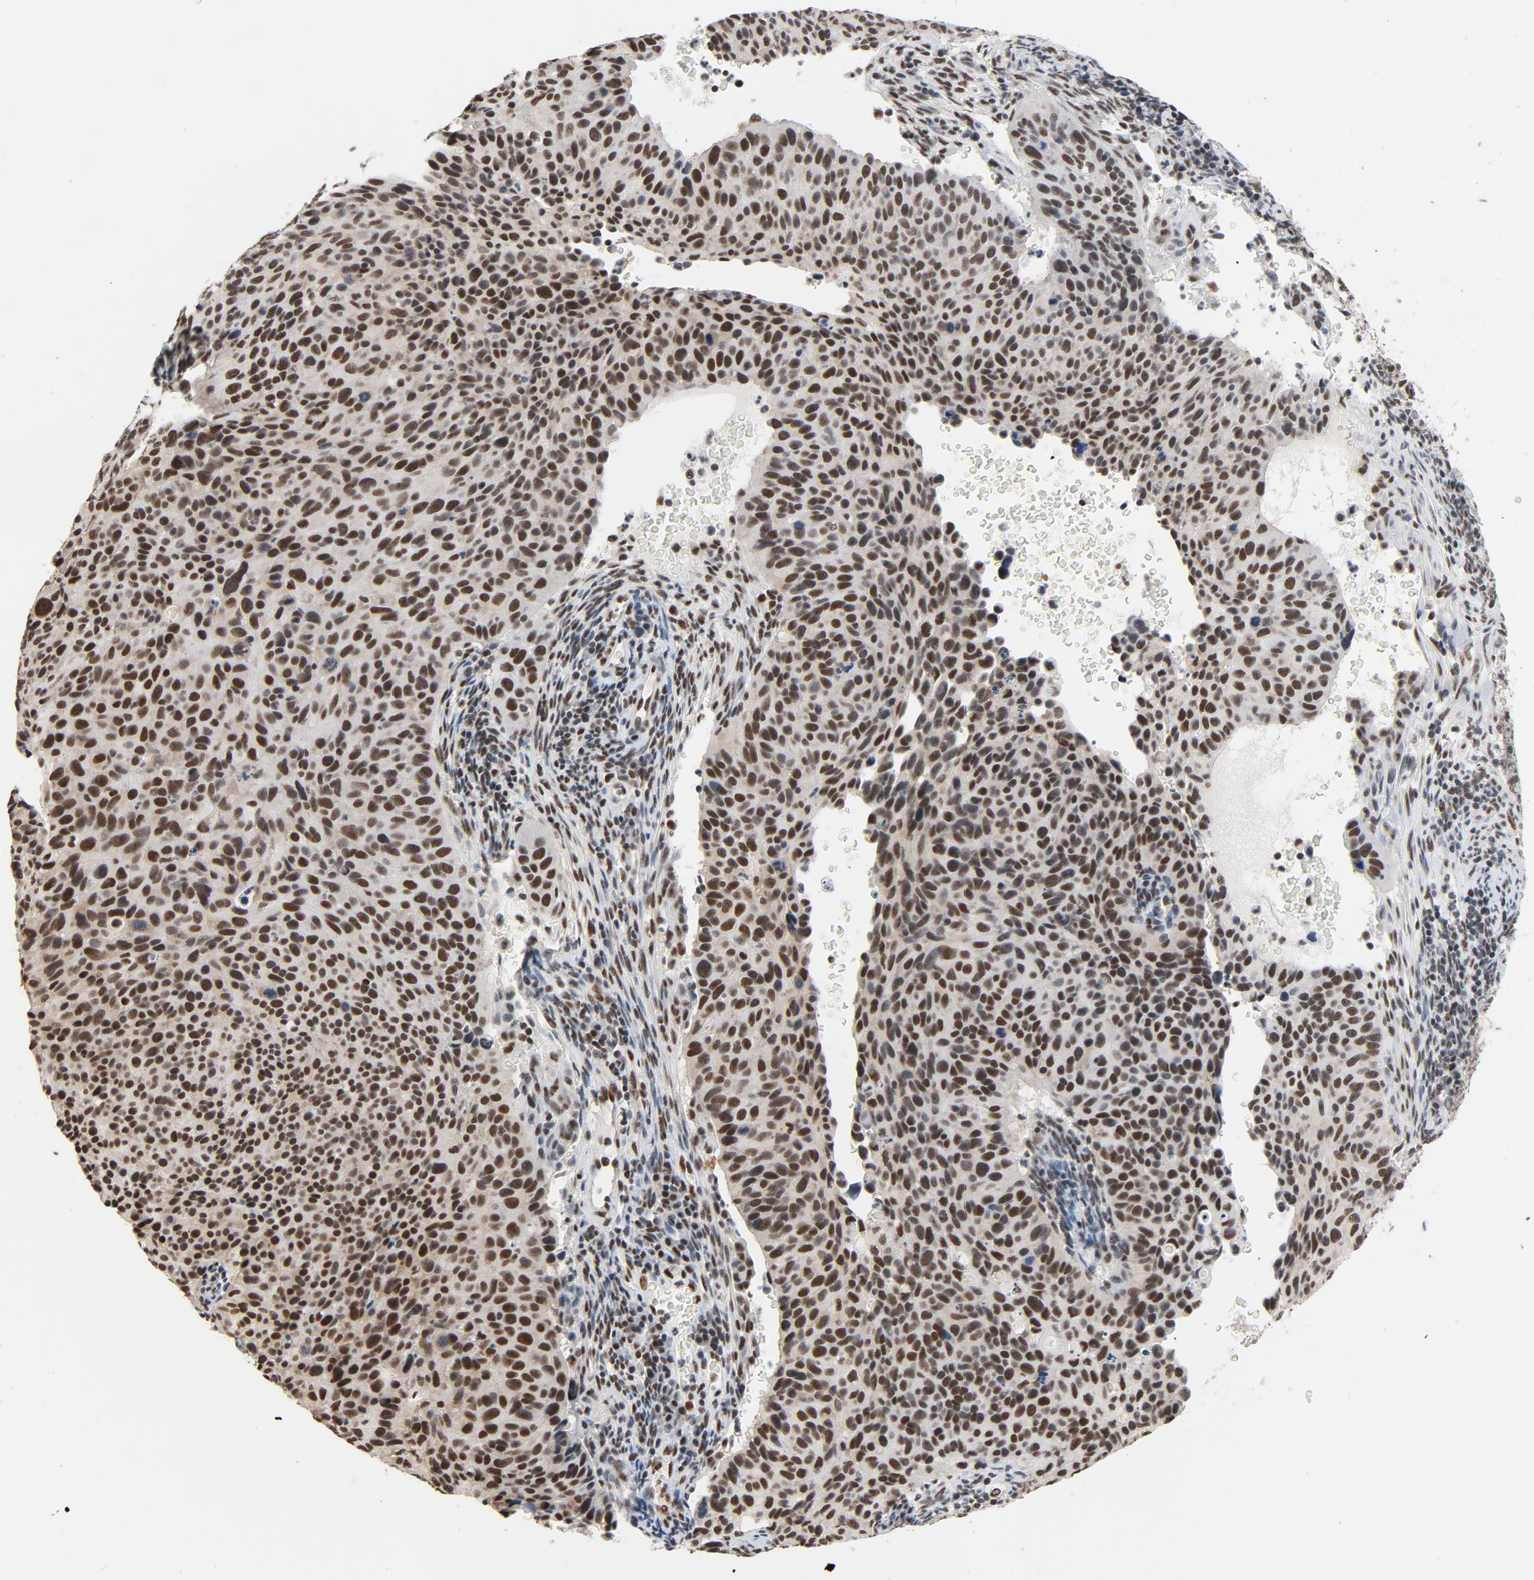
{"staining": {"intensity": "moderate", "quantity": ">75%", "location": "nuclear"}, "tissue": "cervical cancer", "cell_type": "Tumor cells", "image_type": "cancer", "snomed": [{"axis": "morphology", "description": "Adenocarcinoma, NOS"}, {"axis": "topography", "description": "Cervix"}], "caption": "A brown stain labels moderate nuclear staining of a protein in cervical cancer (adenocarcinoma) tumor cells.", "gene": "MRE11", "patient": {"sex": "female", "age": 29}}